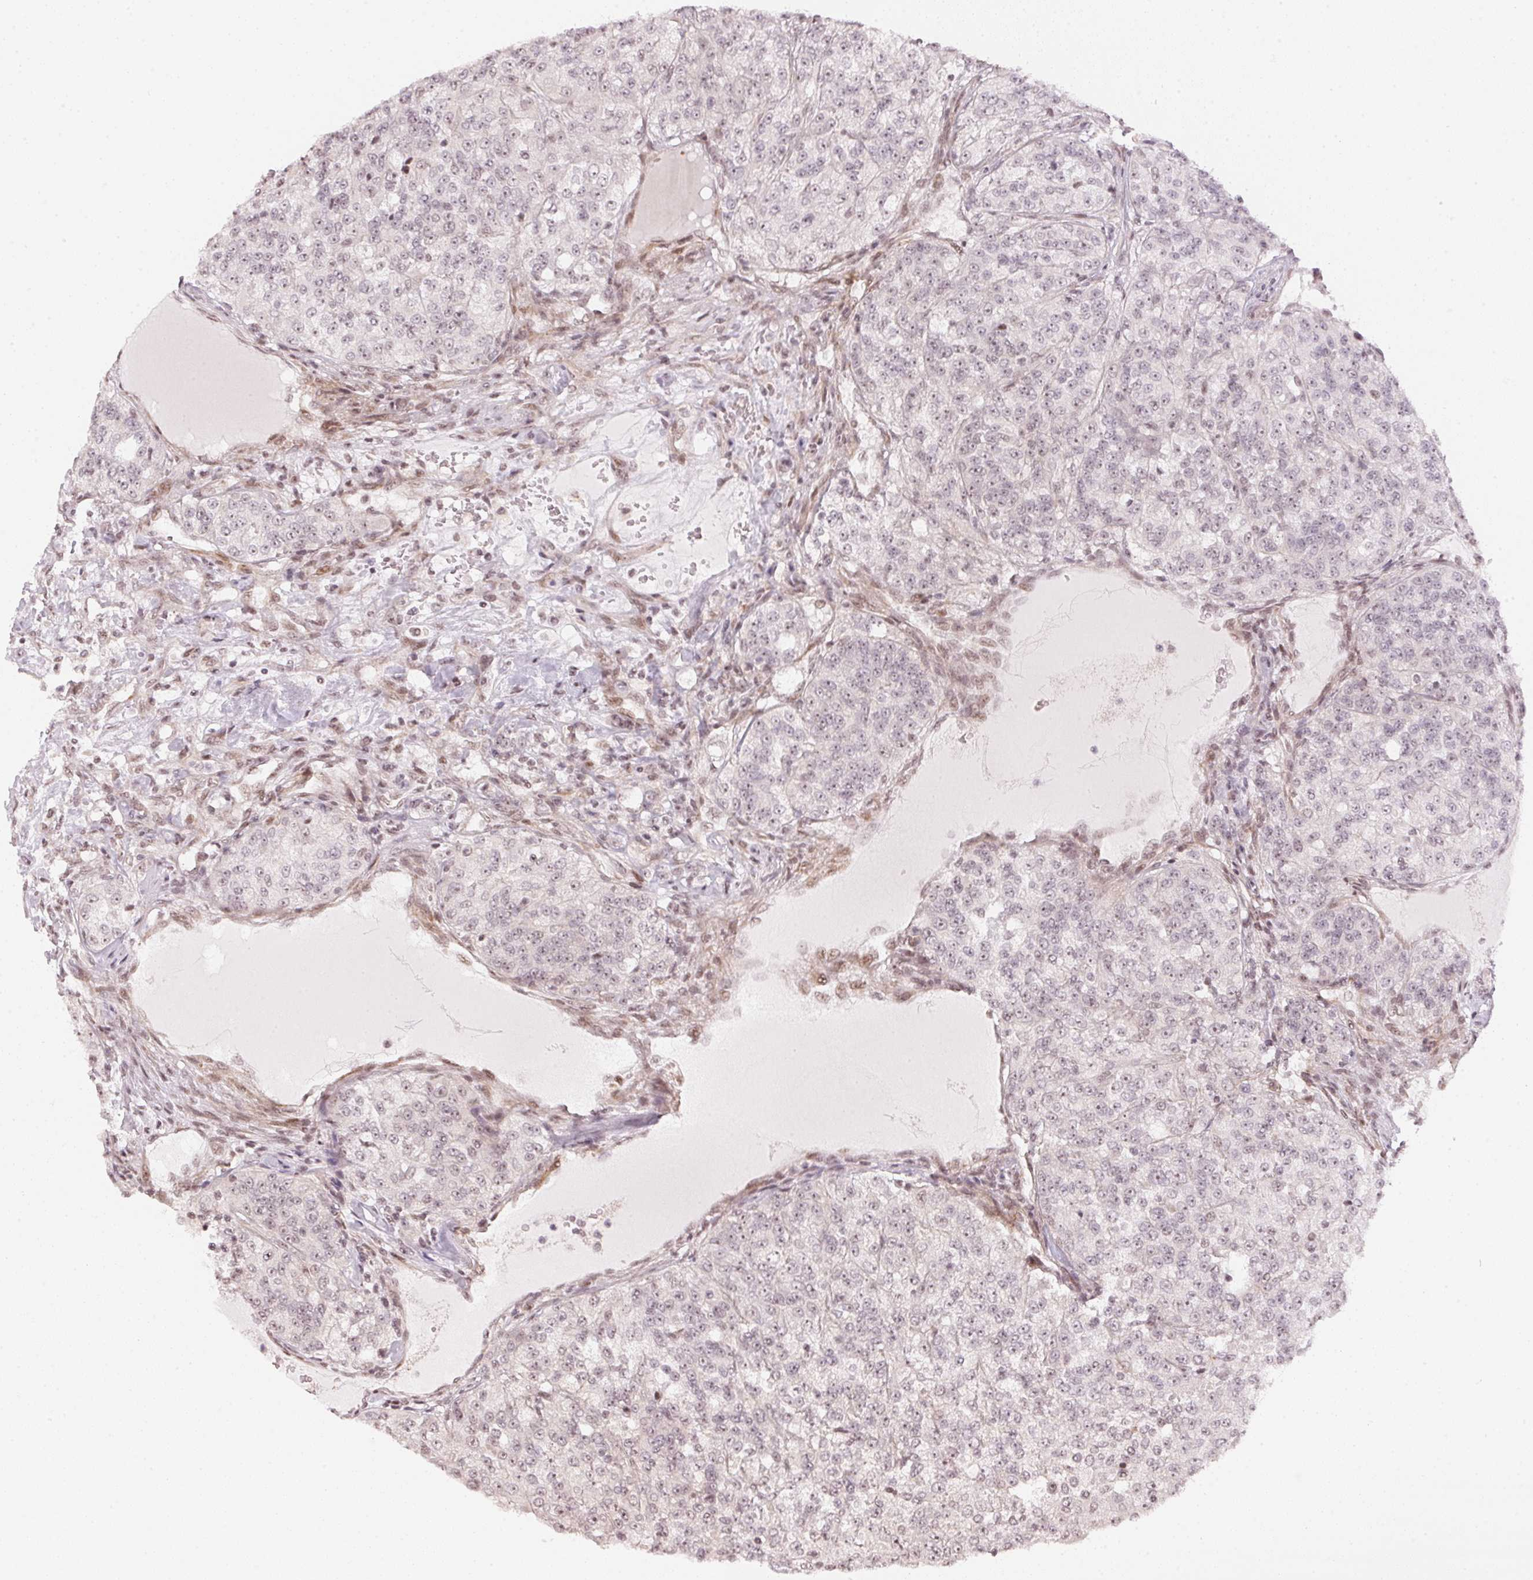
{"staining": {"intensity": "weak", "quantity": "25%-75%", "location": "nuclear"}, "tissue": "renal cancer", "cell_type": "Tumor cells", "image_type": "cancer", "snomed": [{"axis": "morphology", "description": "Adenocarcinoma, NOS"}, {"axis": "topography", "description": "Kidney"}], "caption": "IHC of adenocarcinoma (renal) displays low levels of weak nuclear staining in about 25%-75% of tumor cells. The protein of interest is shown in brown color, while the nuclei are stained blue.", "gene": "KAT6A", "patient": {"sex": "female", "age": 63}}